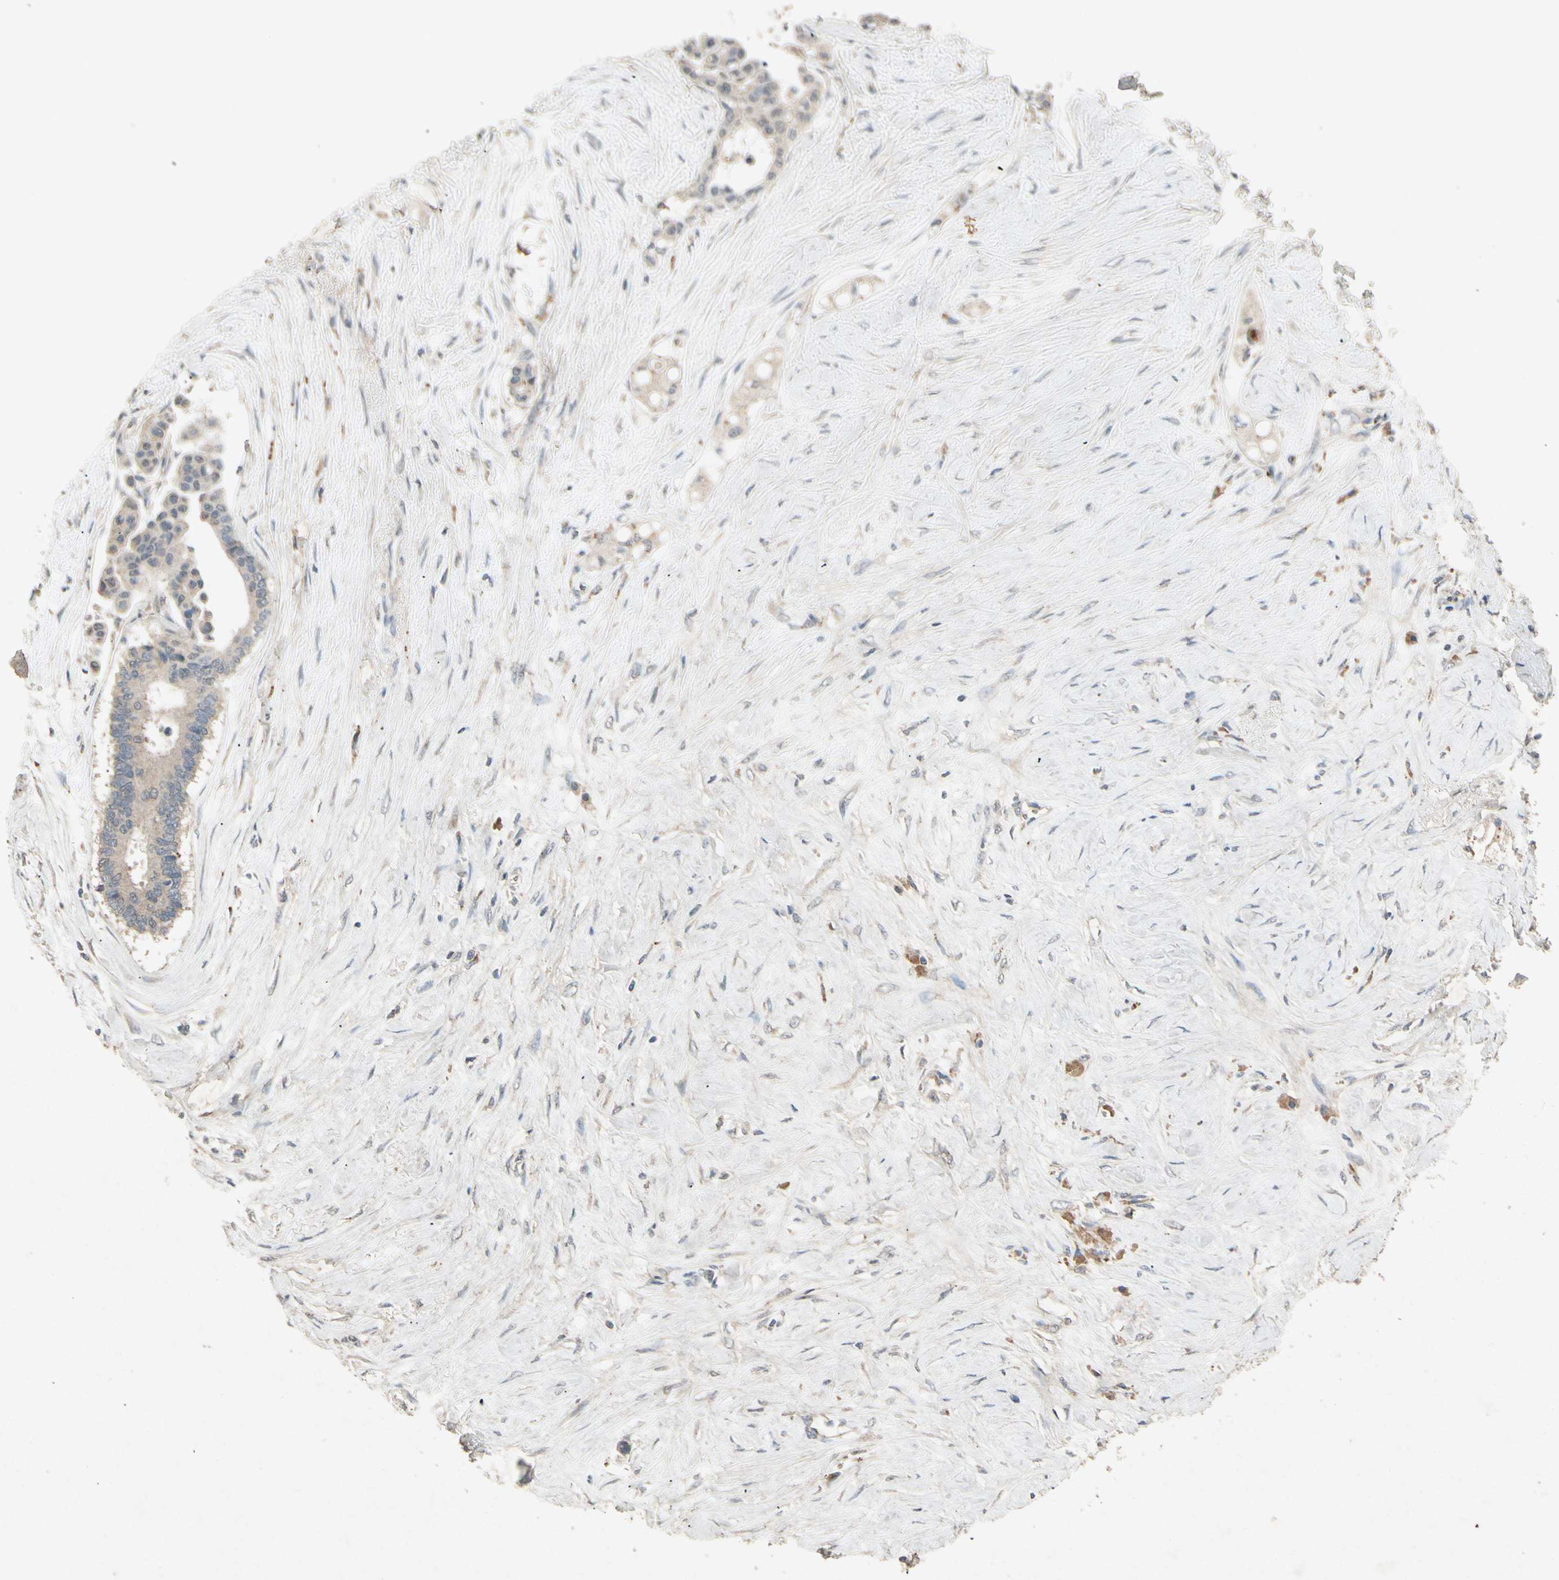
{"staining": {"intensity": "weak", "quantity": ">75%", "location": "cytoplasmic/membranous"}, "tissue": "colorectal cancer", "cell_type": "Tumor cells", "image_type": "cancer", "snomed": [{"axis": "morphology", "description": "Normal tissue, NOS"}, {"axis": "morphology", "description": "Adenocarcinoma, NOS"}, {"axis": "topography", "description": "Colon"}], "caption": "About >75% of tumor cells in human colorectal adenocarcinoma show weak cytoplasmic/membranous protein expression as visualized by brown immunohistochemical staining.", "gene": "GPLD1", "patient": {"sex": "male", "age": 82}}